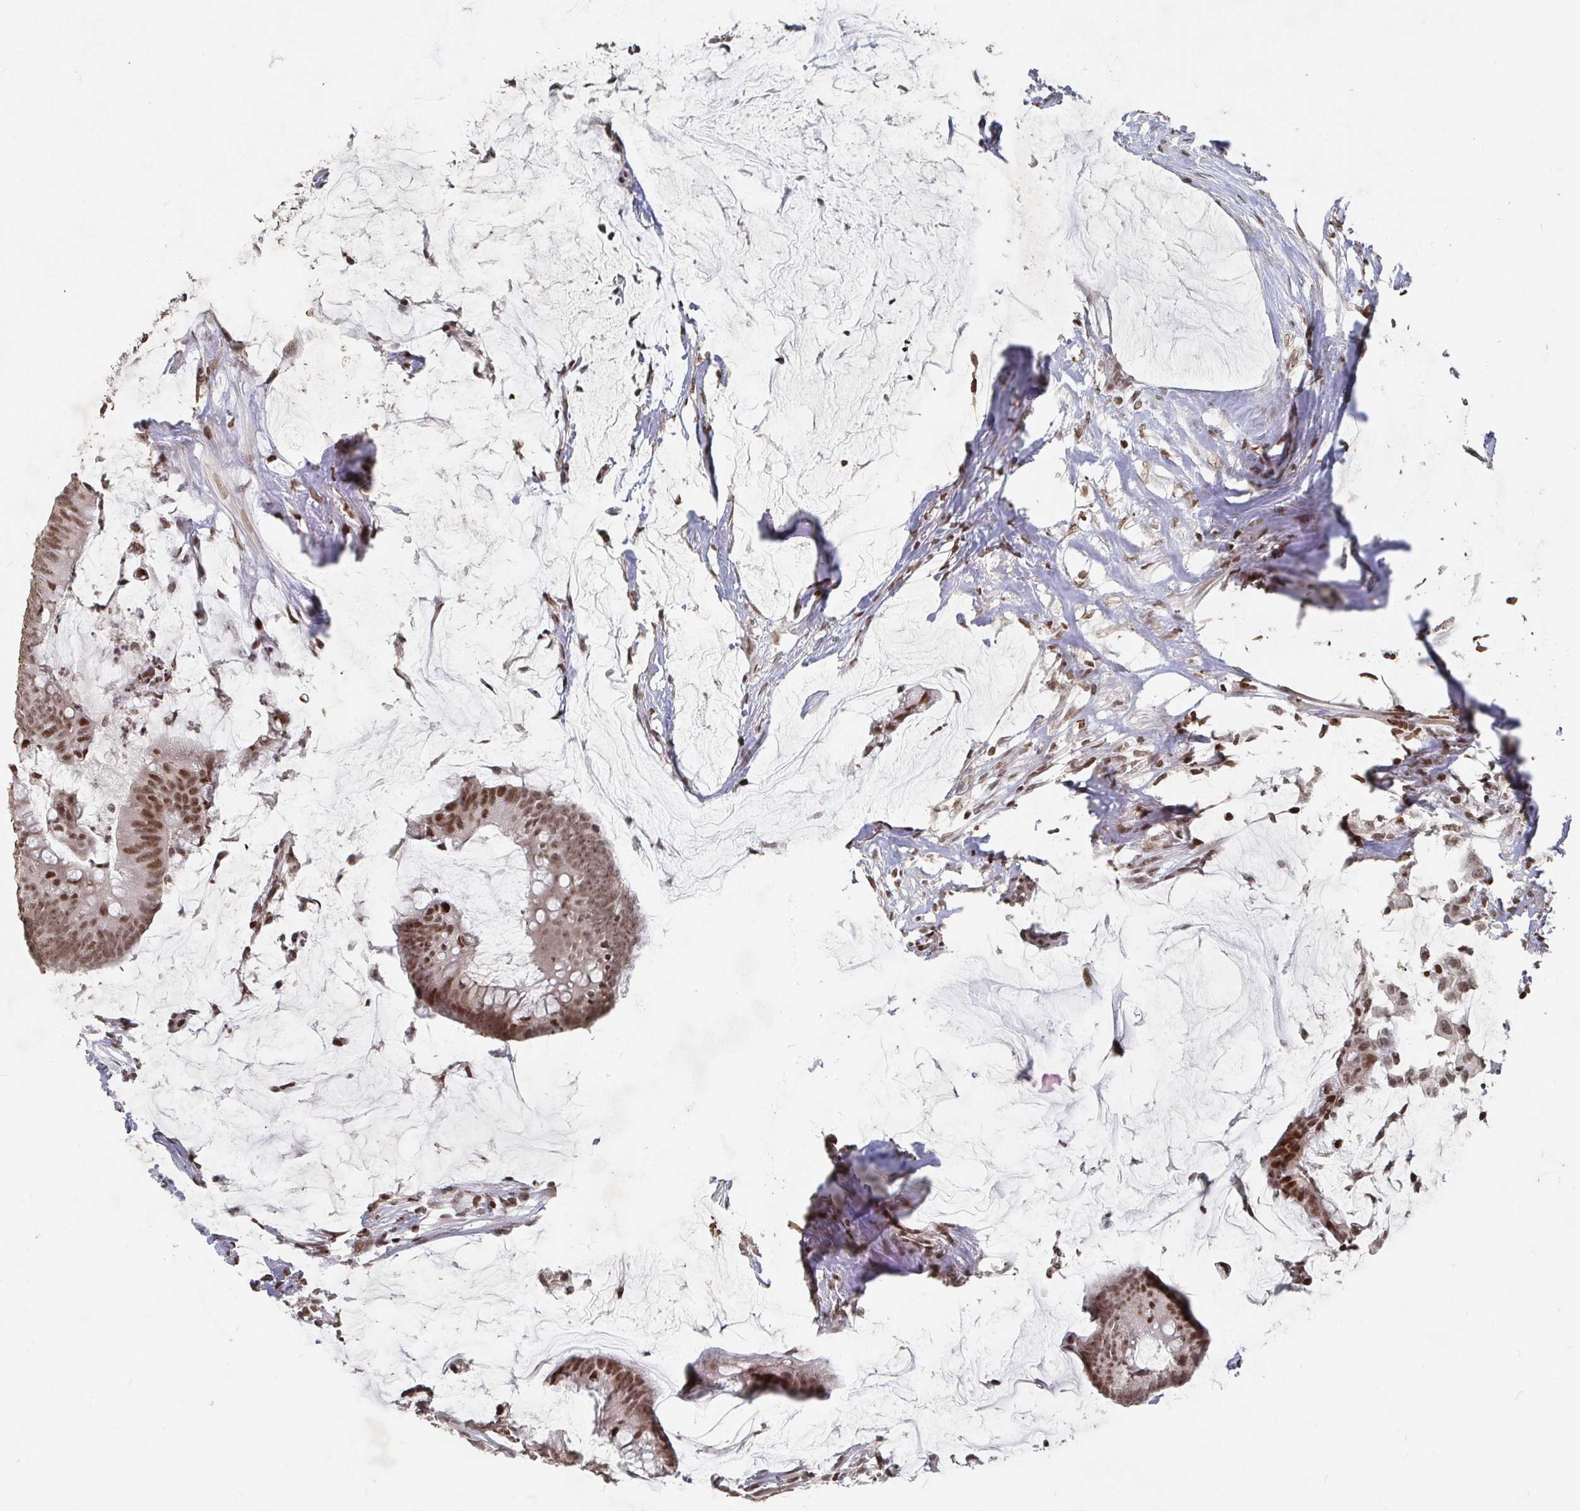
{"staining": {"intensity": "moderate", "quantity": ">75%", "location": "nuclear"}, "tissue": "colorectal cancer", "cell_type": "Tumor cells", "image_type": "cancer", "snomed": [{"axis": "morphology", "description": "Adenocarcinoma, NOS"}, {"axis": "topography", "description": "Colon"}], "caption": "Adenocarcinoma (colorectal) stained with a protein marker demonstrates moderate staining in tumor cells.", "gene": "ZDHHC12", "patient": {"sex": "male", "age": 62}}